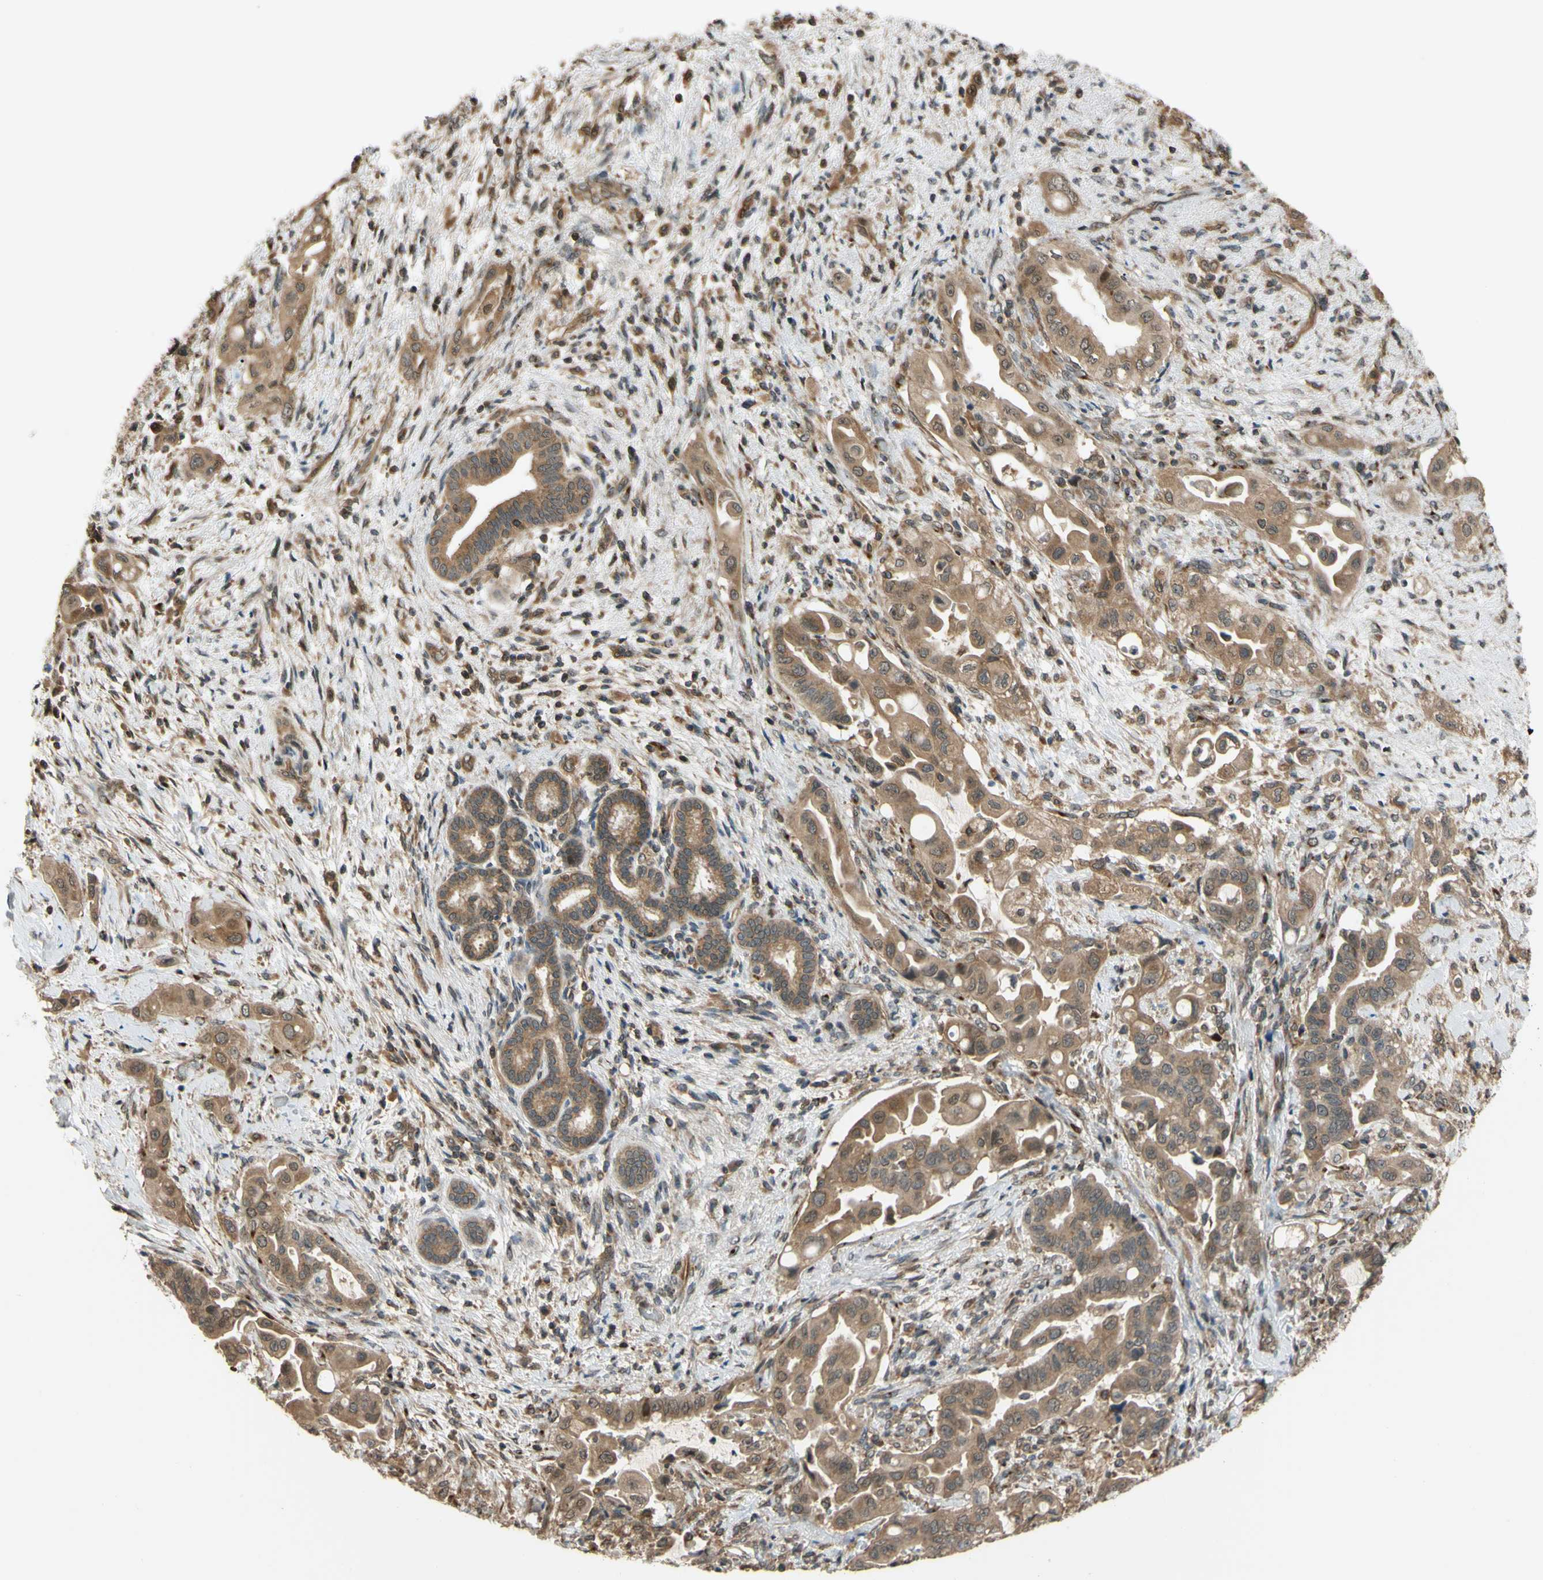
{"staining": {"intensity": "moderate", "quantity": "25%-75%", "location": "cytoplasmic/membranous,nuclear"}, "tissue": "liver cancer", "cell_type": "Tumor cells", "image_type": "cancer", "snomed": [{"axis": "morphology", "description": "Cholangiocarcinoma"}, {"axis": "topography", "description": "Liver"}], "caption": "Moderate cytoplasmic/membranous and nuclear protein staining is seen in approximately 25%-75% of tumor cells in liver cholangiocarcinoma.", "gene": "FLII", "patient": {"sex": "female", "age": 61}}